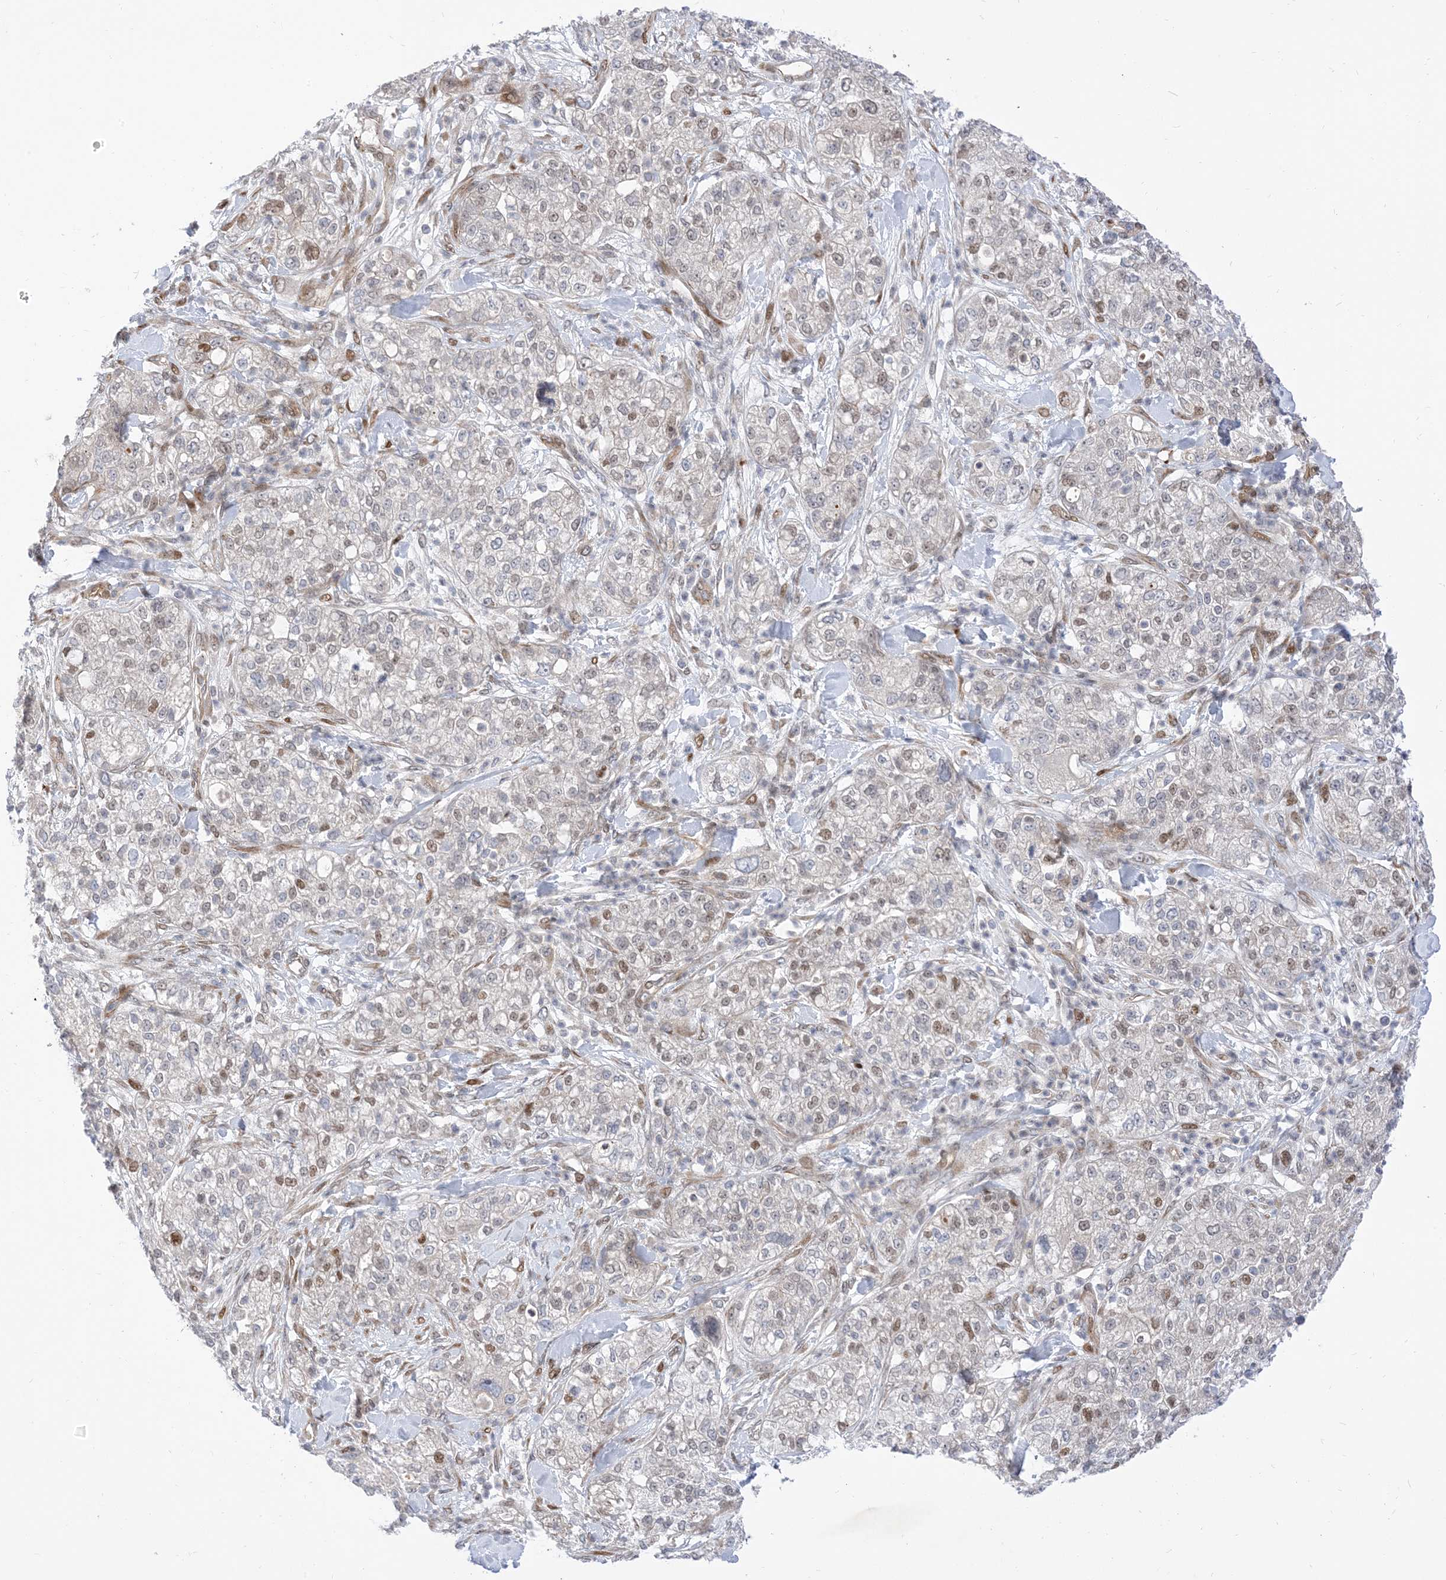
{"staining": {"intensity": "moderate", "quantity": "<25%", "location": "nuclear"}, "tissue": "pancreatic cancer", "cell_type": "Tumor cells", "image_type": "cancer", "snomed": [{"axis": "morphology", "description": "Adenocarcinoma, NOS"}, {"axis": "topography", "description": "Pancreas"}], "caption": "DAB (3,3'-diaminobenzidine) immunohistochemical staining of adenocarcinoma (pancreatic) demonstrates moderate nuclear protein positivity in about <25% of tumor cells. The protein of interest is stained brown, and the nuclei are stained in blue (DAB IHC with brightfield microscopy, high magnification).", "gene": "TYSND1", "patient": {"sex": "female", "age": 78}}